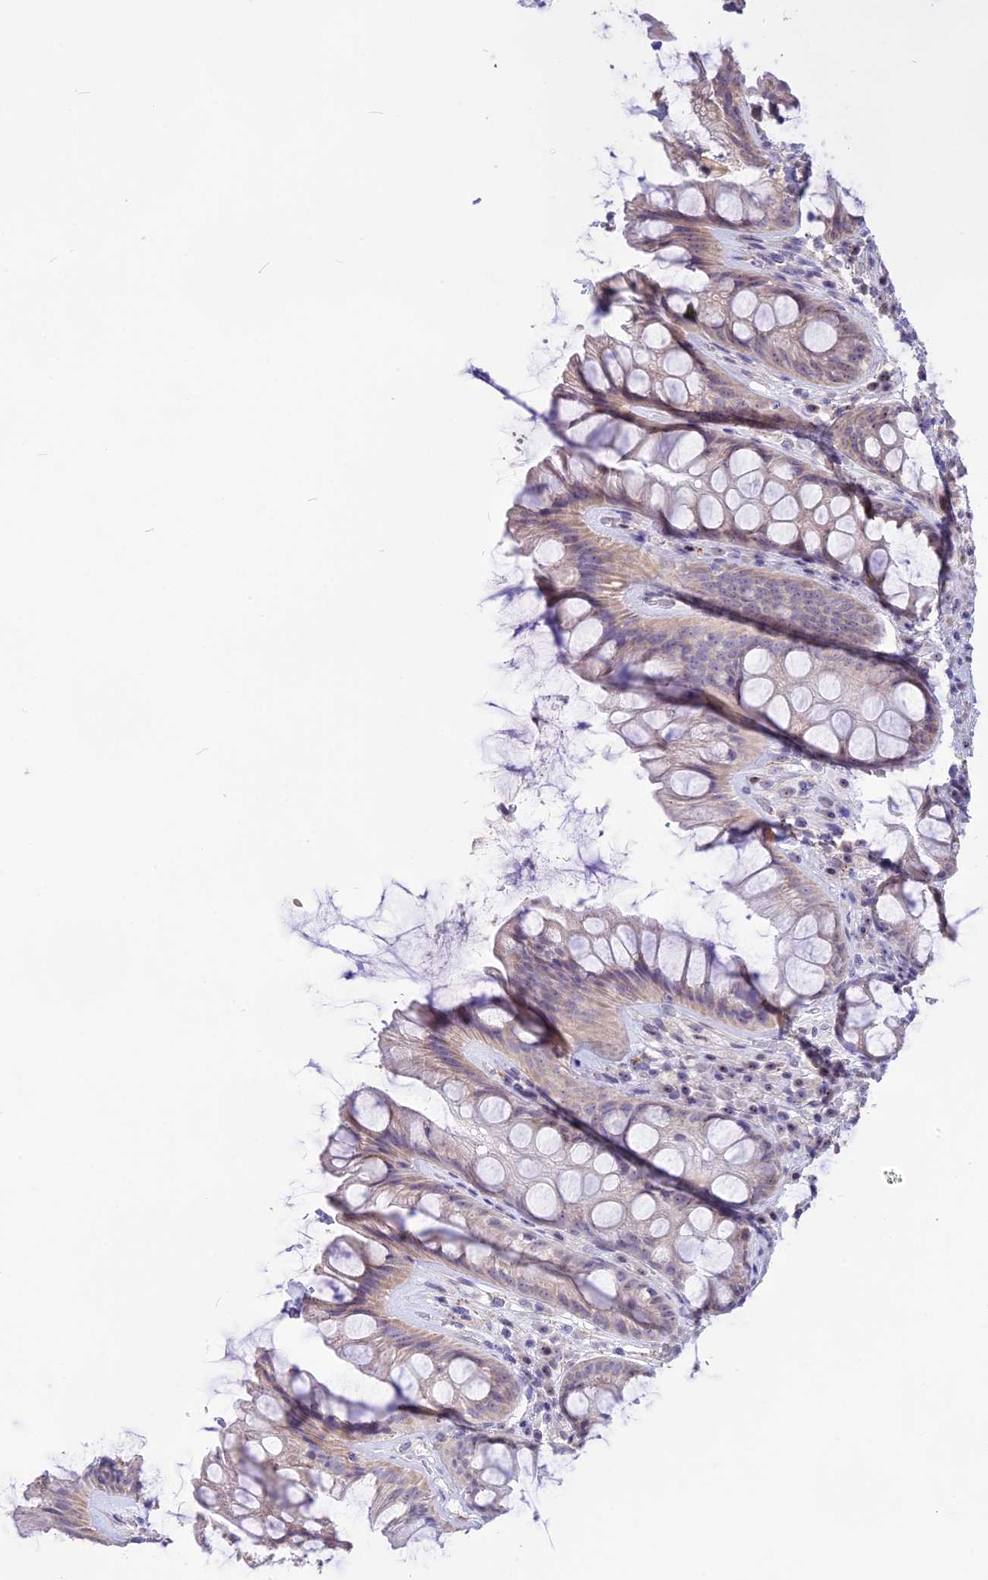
{"staining": {"intensity": "weak", "quantity": "25%-75%", "location": "cytoplasmic/membranous,nuclear"}, "tissue": "rectum", "cell_type": "Glandular cells", "image_type": "normal", "snomed": [{"axis": "morphology", "description": "Normal tissue, NOS"}, {"axis": "topography", "description": "Rectum"}], "caption": "High-magnification brightfield microscopy of unremarkable rectum stained with DAB (3,3'-diaminobenzidine) (brown) and counterstained with hematoxylin (blue). glandular cells exhibit weak cytoplasmic/membranous,nuclear positivity is present in approximately25%-75% of cells.", "gene": "CMSS1", "patient": {"sex": "male", "age": 74}}